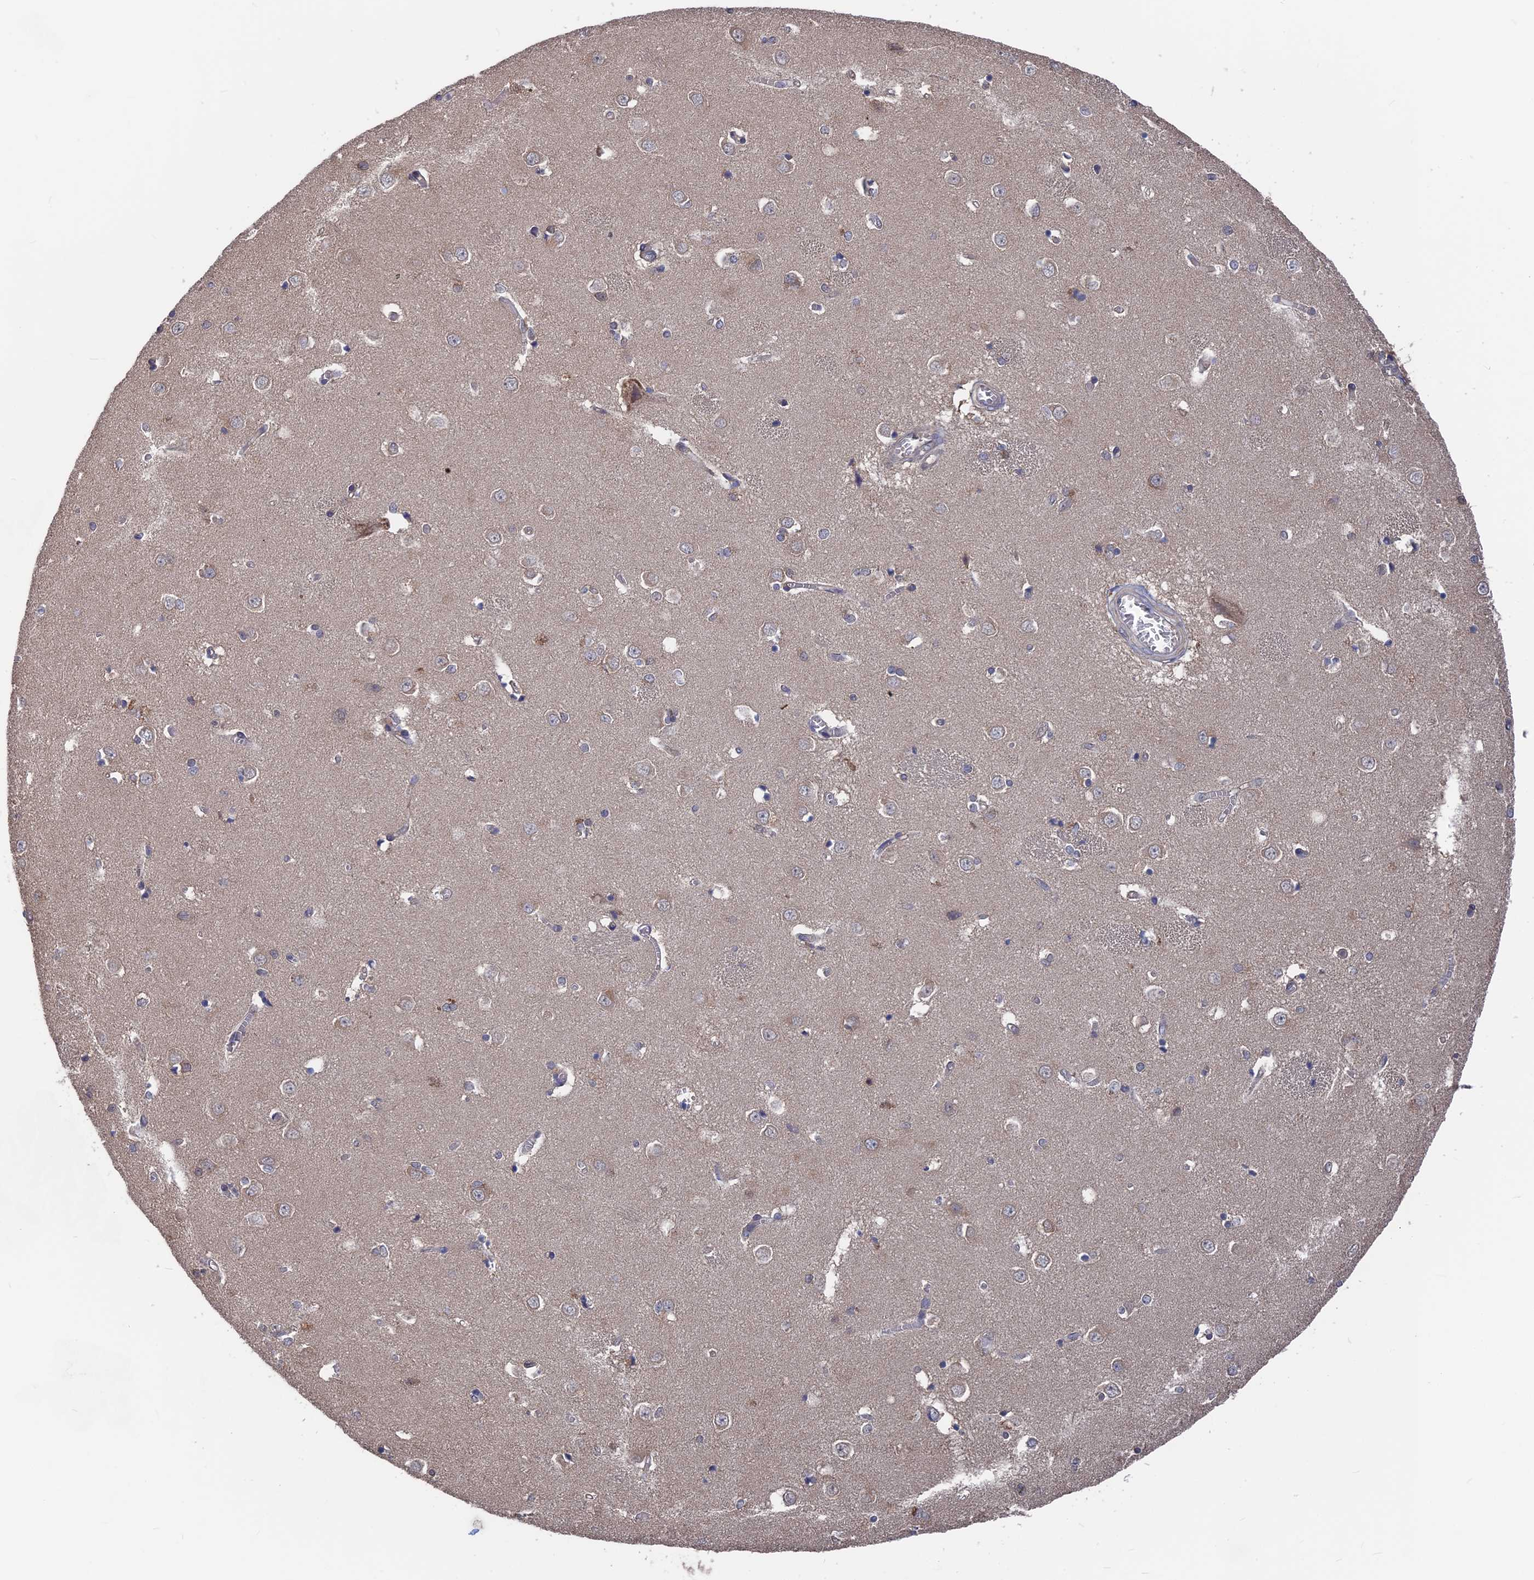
{"staining": {"intensity": "weak", "quantity": "<25%", "location": "cytoplasmic/membranous"}, "tissue": "caudate", "cell_type": "Glial cells", "image_type": "normal", "snomed": [{"axis": "morphology", "description": "Normal tissue, NOS"}, {"axis": "topography", "description": "Lateral ventricle wall"}], "caption": "A high-resolution histopathology image shows IHC staining of unremarkable caudate, which shows no significant positivity in glial cells. (IHC, brightfield microscopy, high magnification).", "gene": "NUTF2", "patient": {"sex": "male", "age": 37}}